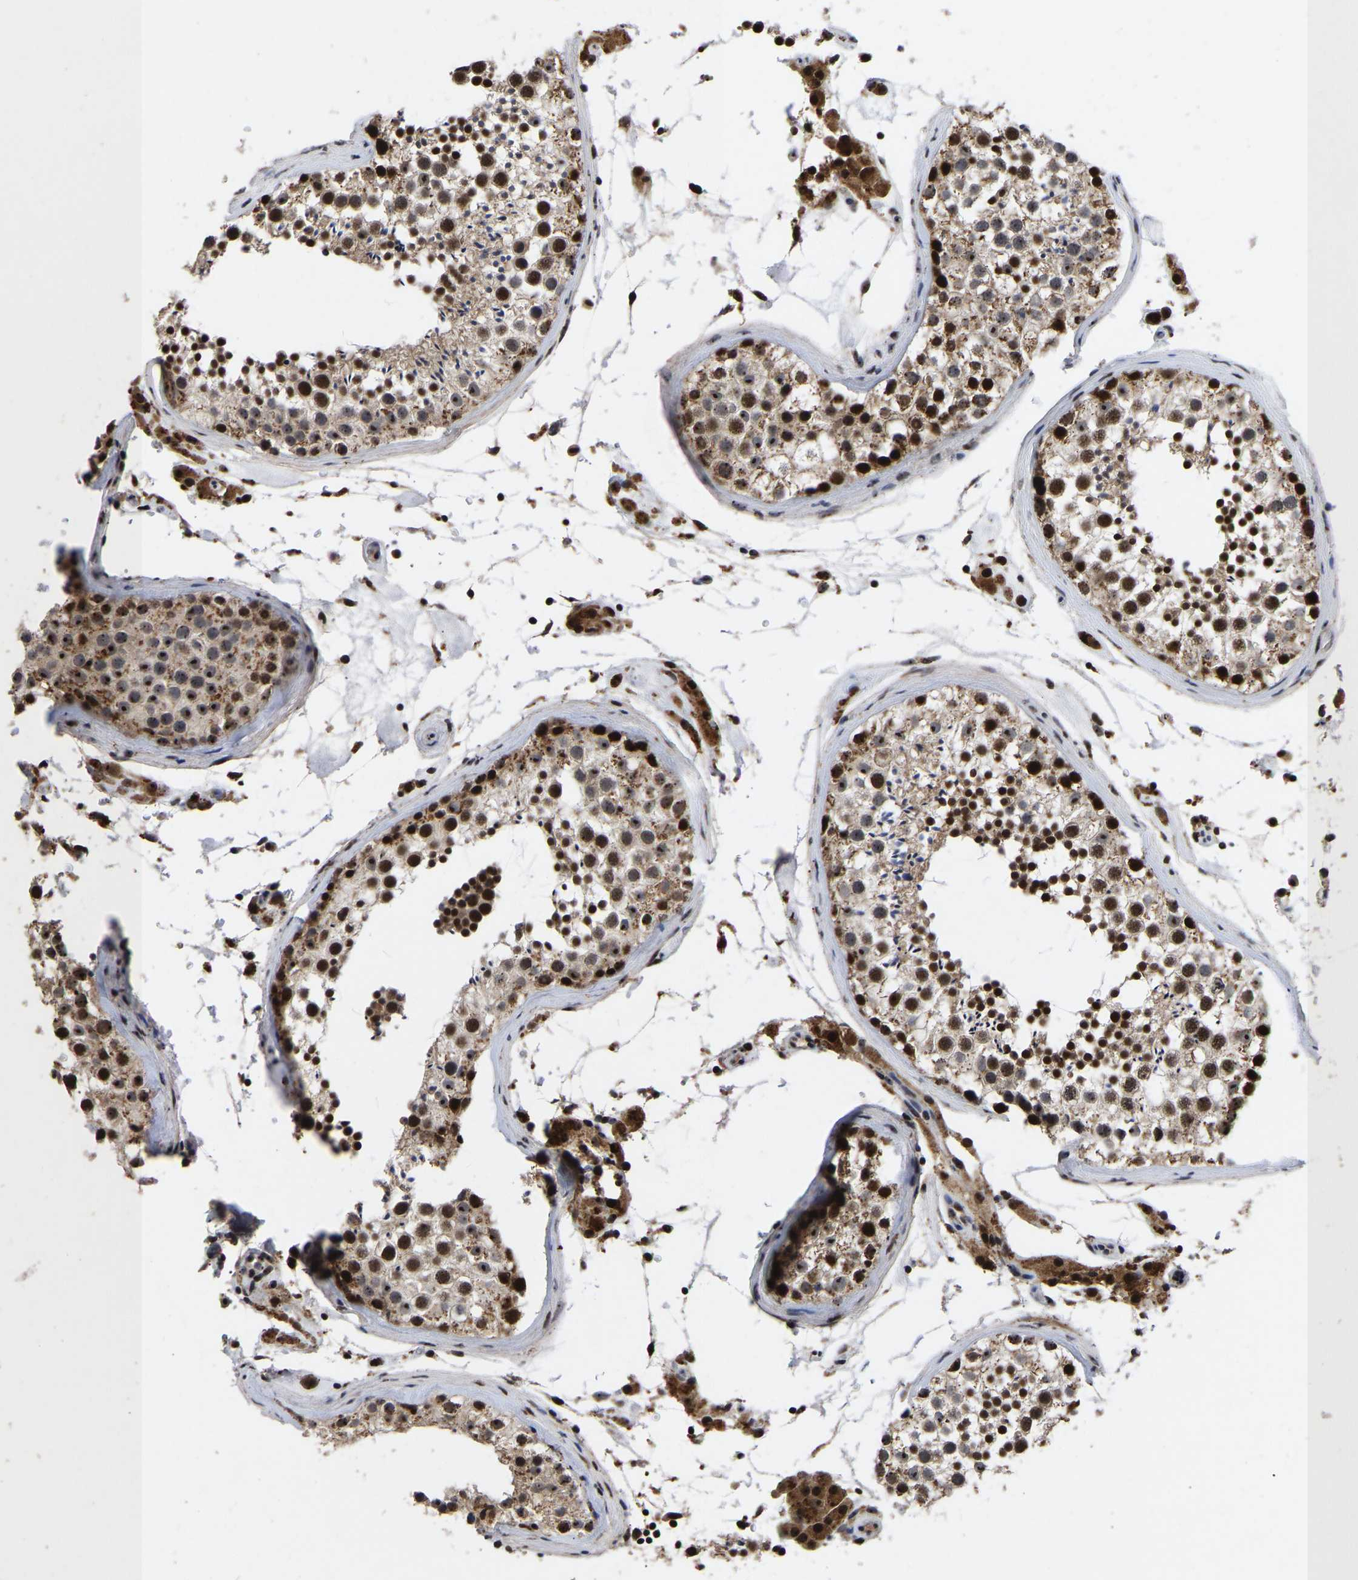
{"staining": {"intensity": "strong", "quantity": ">75%", "location": "cytoplasmic/membranous,nuclear"}, "tissue": "testis", "cell_type": "Cells in seminiferous ducts", "image_type": "normal", "snomed": [{"axis": "morphology", "description": "Normal tissue, NOS"}, {"axis": "topography", "description": "Testis"}], "caption": "Testis stained for a protein (brown) demonstrates strong cytoplasmic/membranous,nuclear positive expression in approximately >75% of cells in seminiferous ducts.", "gene": "JUNB", "patient": {"sex": "male", "age": 46}}